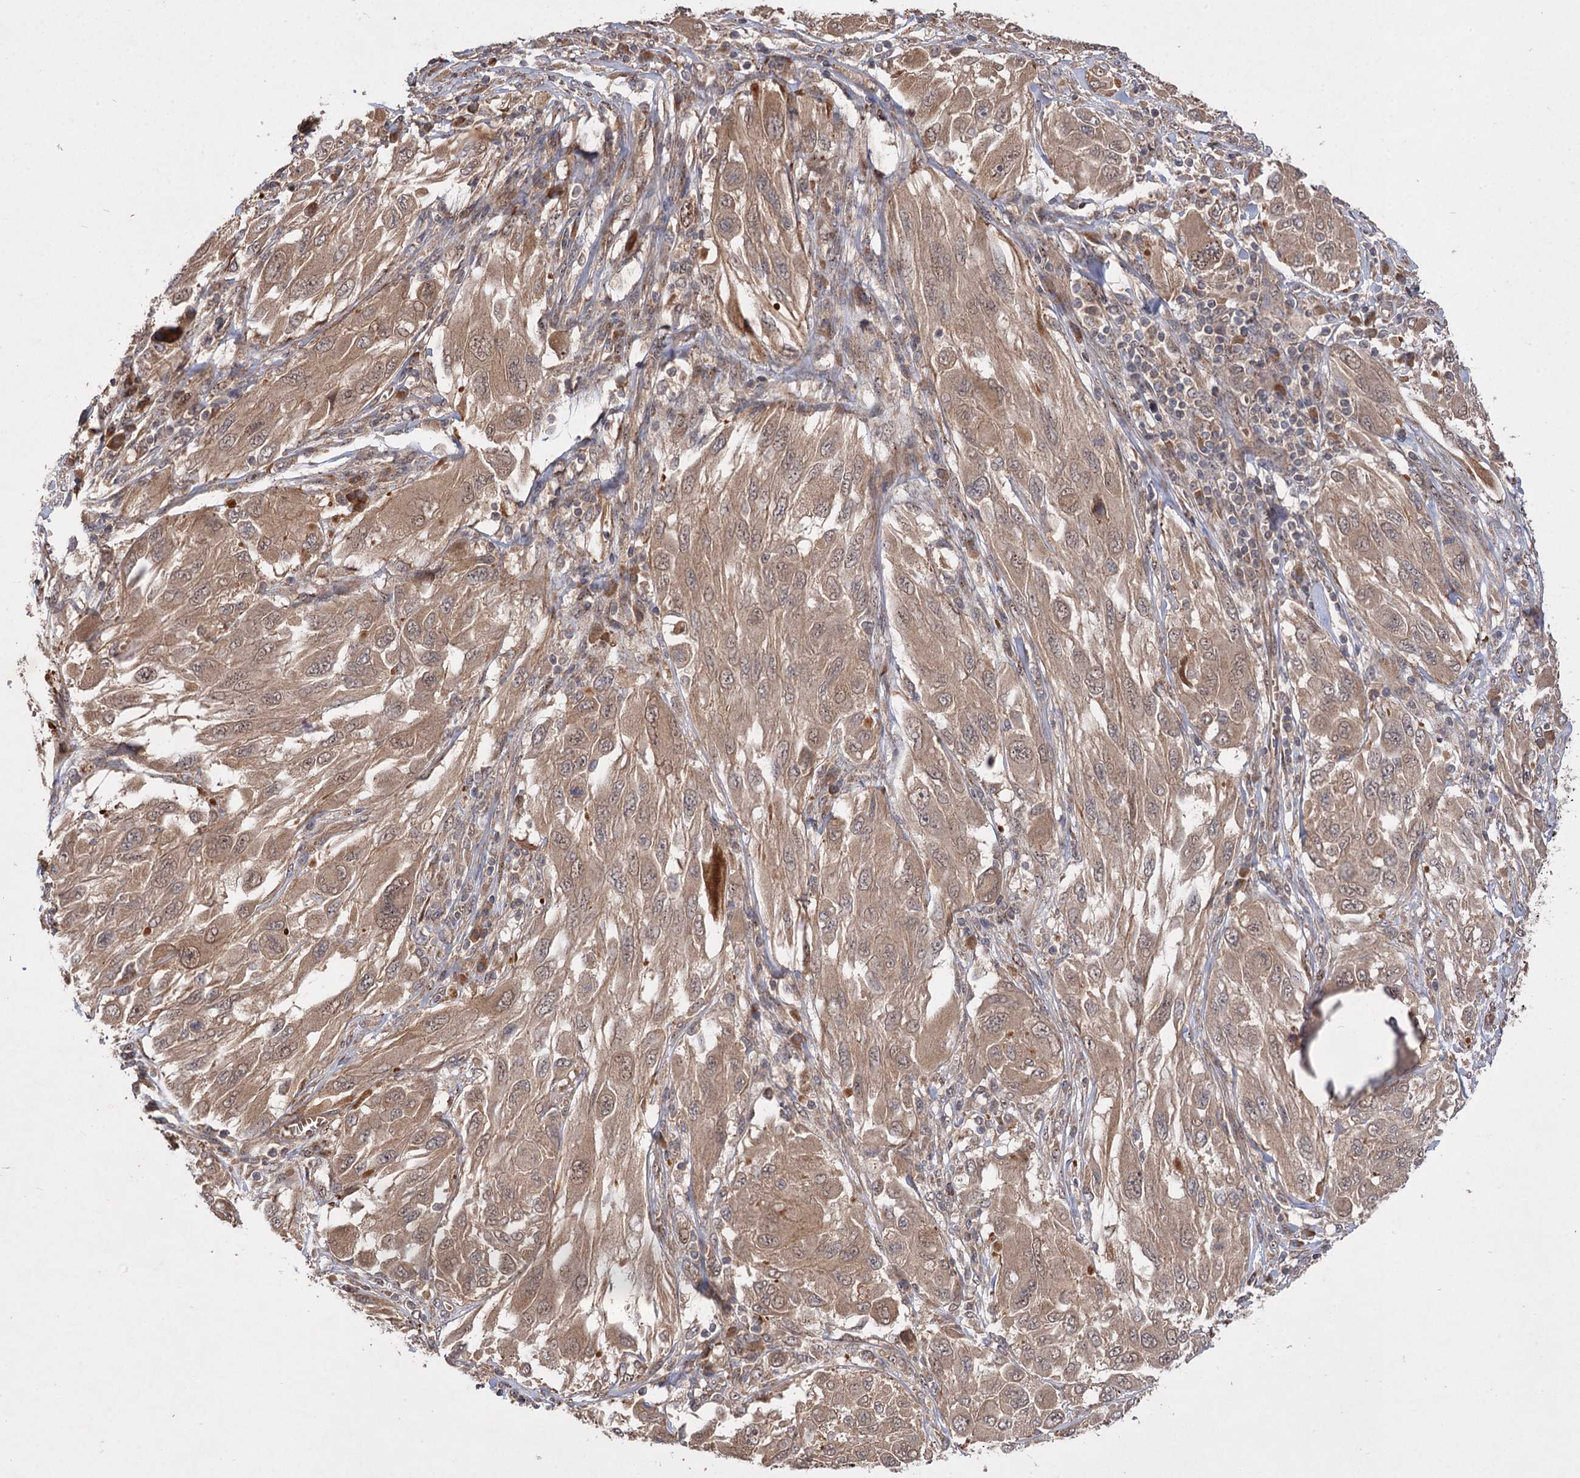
{"staining": {"intensity": "moderate", "quantity": ">75%", "location": "cytoplasmic/membranous"}, "tissue": "melanoma", "cell_type": "Tumor cells", "image_type": "cancer", "snomed": [{"axis": "morphology", "description": "Malignant melanoma, NOS"}, {"axis": "topography", "description": "Skin"}], "caption": "Immunohistochemical staining of melanoma displays medium levels of moderate cytoplasmic/membranous positivity in about >75% of tumor cells. (DAB (3,3'-diaminobenzidine) = brown stain, brightfield microscopy at high magnification).", "gene": "FBXW8", "patient": {"sex": "female", "age": 91}}